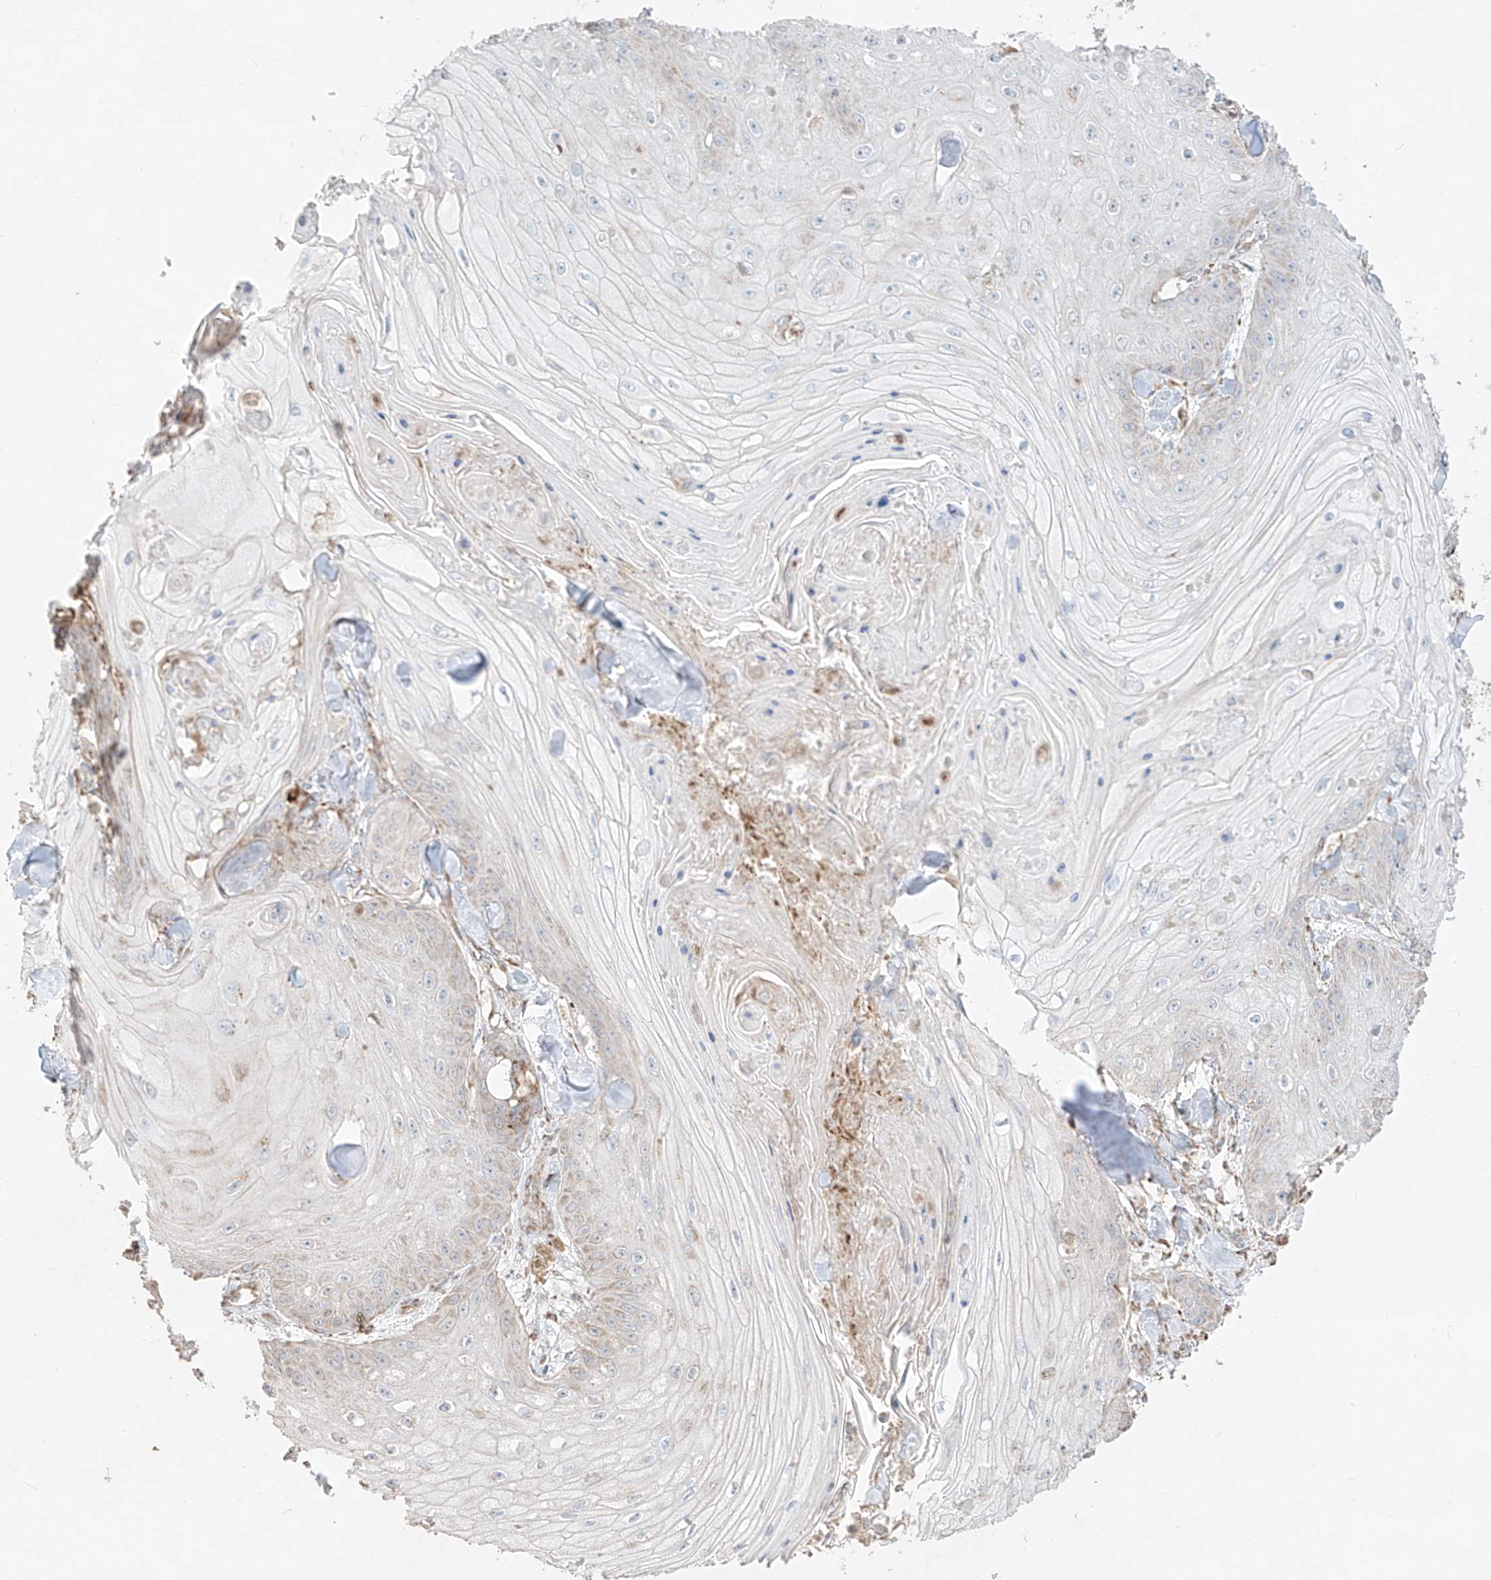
{"staining": {"intensity": "negative", "quantity": "none", "location": "none"}, "tissue": "skin cancer", "cell_type": "Tumor cells", "image_type": "cancer", "snomed": [{"axis": "morphology", "description": "Squamous cell carcinoma, NOS"}, {"axis": "topography", "description": "Skin"}], "caption": "IHC of skin cancer exhibits no positivity in tumor cells.", "gene": "COLGALT2", "patient": {"sex": "male", "age": 74}}